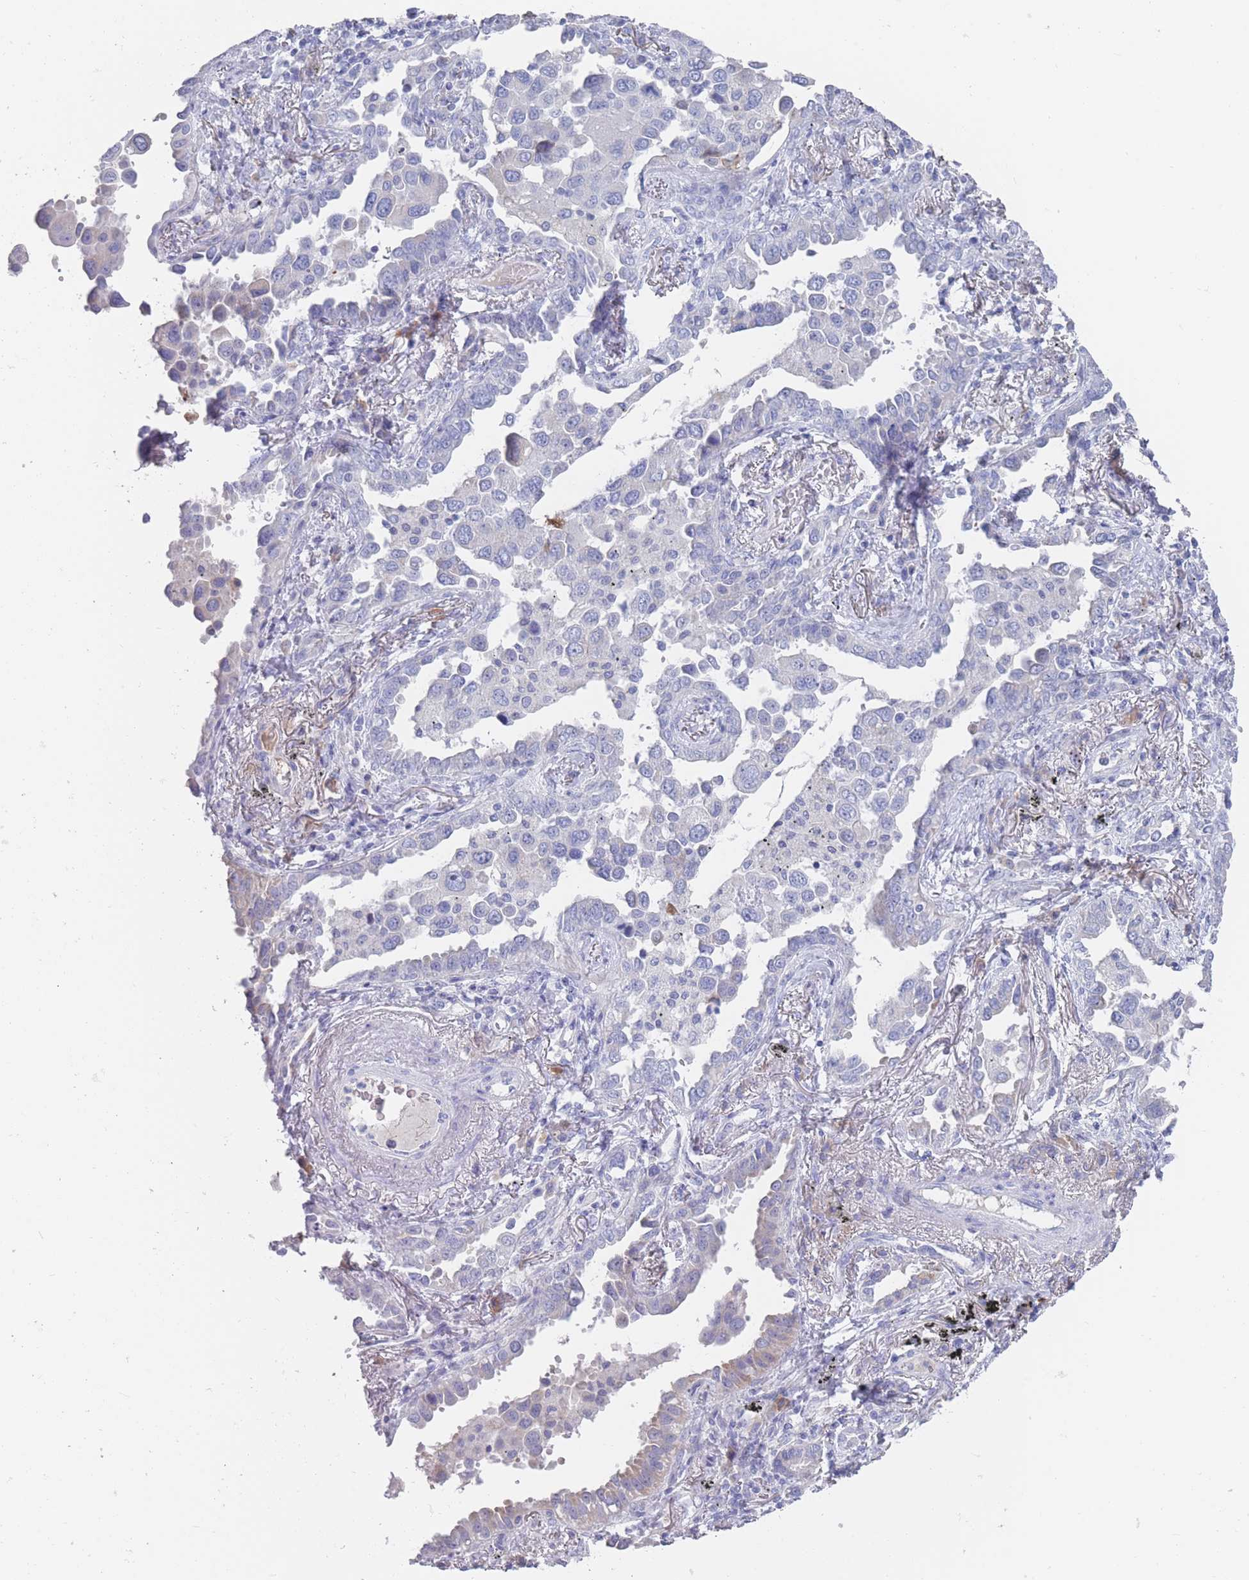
{"staining": {"intensity": "negative", "quantity": "none", "location": "none"}, "tissue": "lung cancer", "cell_type": "Tumor cells", "image_type": "cancer", "snomed": [{"axis": "morphology", "description": "Adenocarcinoma, NOS"}, {"axis": "topography", "description": "Lung"}], "caption": "Tumor cells show no significant protein expression in lung adenocarcinoma.", "gene": "ST8SIA5", "patient": {"sex": "male", "age": 67}}